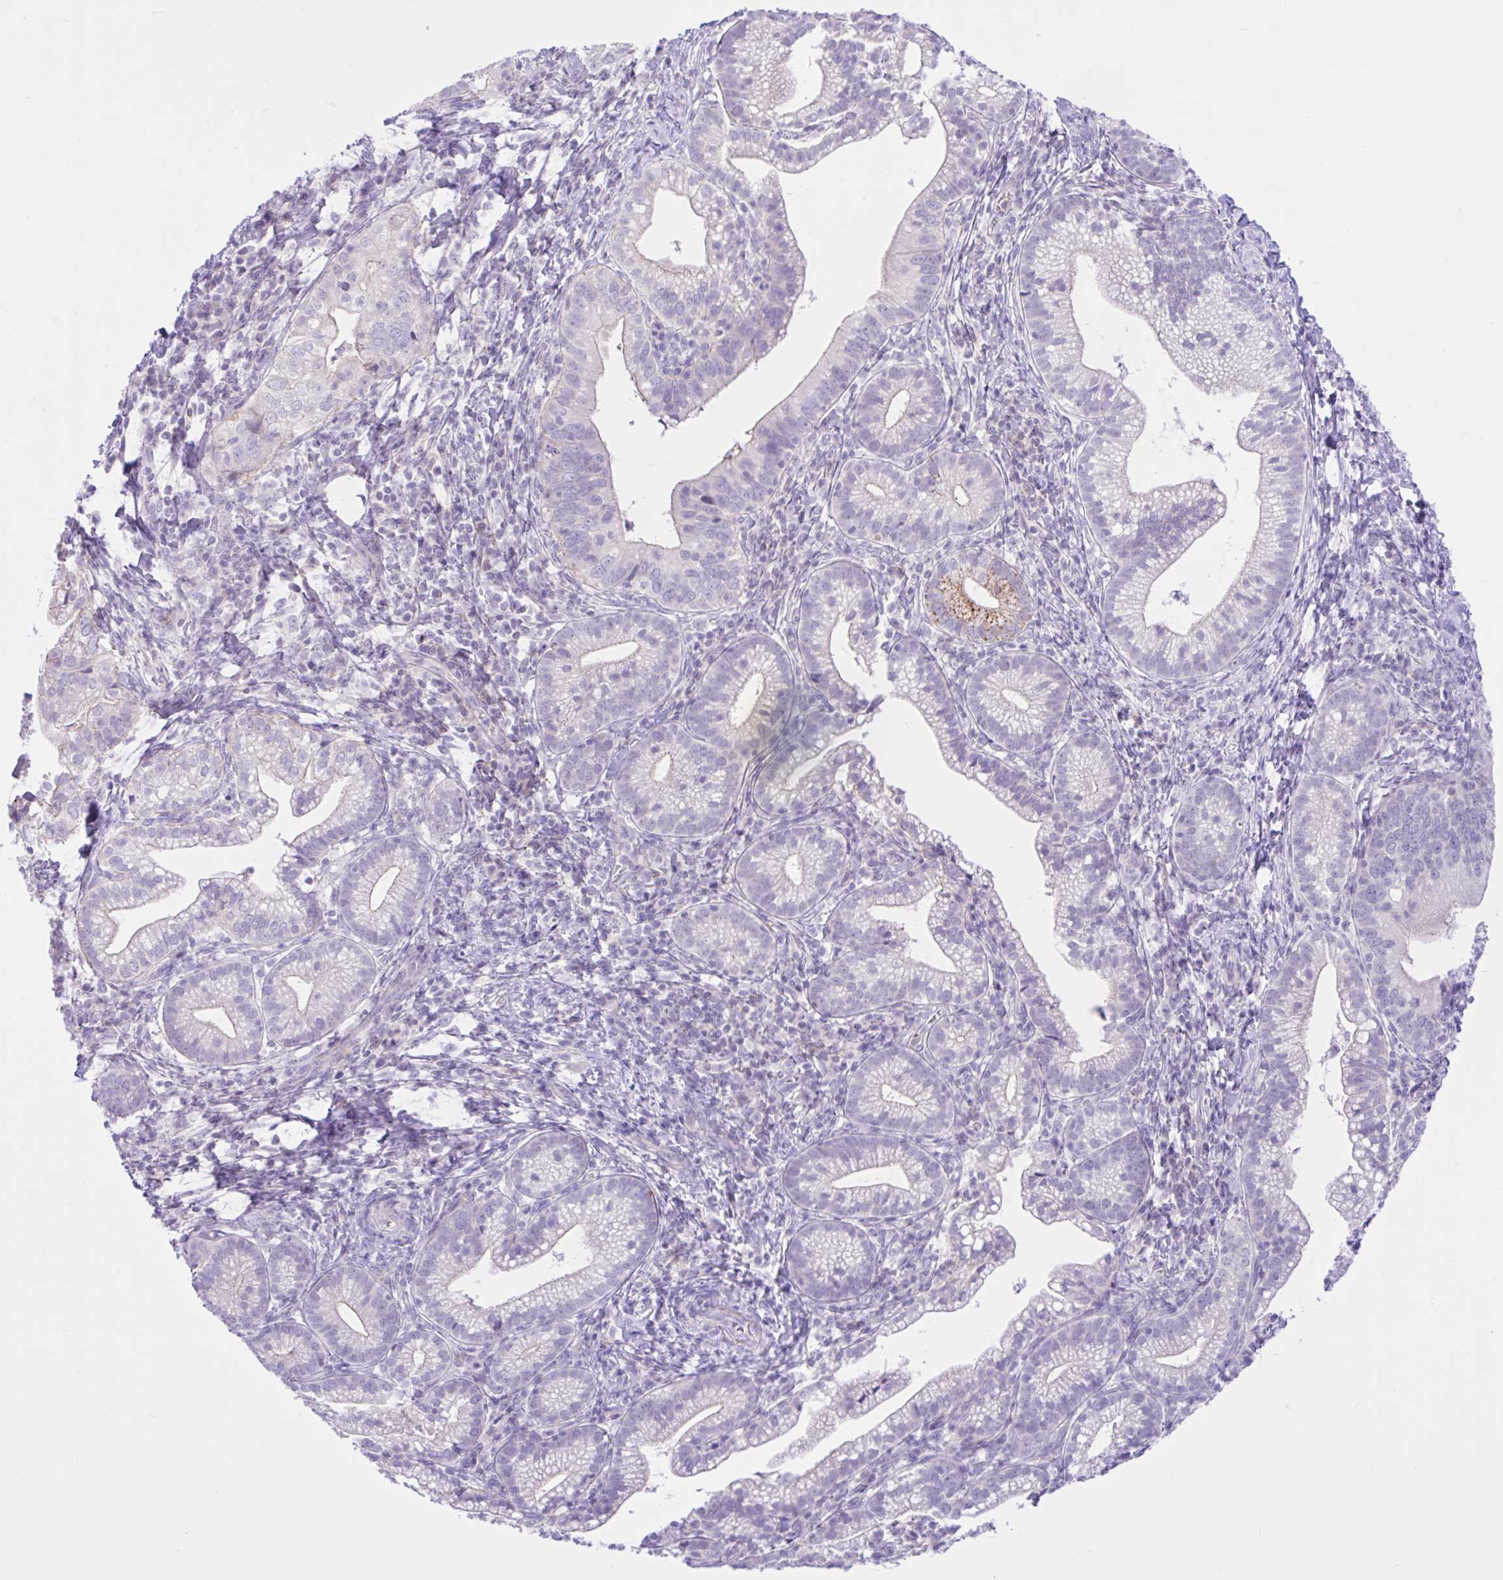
{"staining": {"intensity": "negative", "quantity": "none", "location": "none"}, "tissue": "cervical cancer", "cell_type": "Tumor cells", "image_type": "cancer", "snomed": [{"axis": "morphology", "description": "Normal tissue, NOS"}, {"axis": "morphology", "description": "Adenocarcinoma, NOS"}, {"axis": "topography", "description": "Cervix"}], "caption": "Tumor cells show no significant positivity in cervical cancer.", "gene": "ZNF101", "patient": {"sex": "female", "age": 44}}